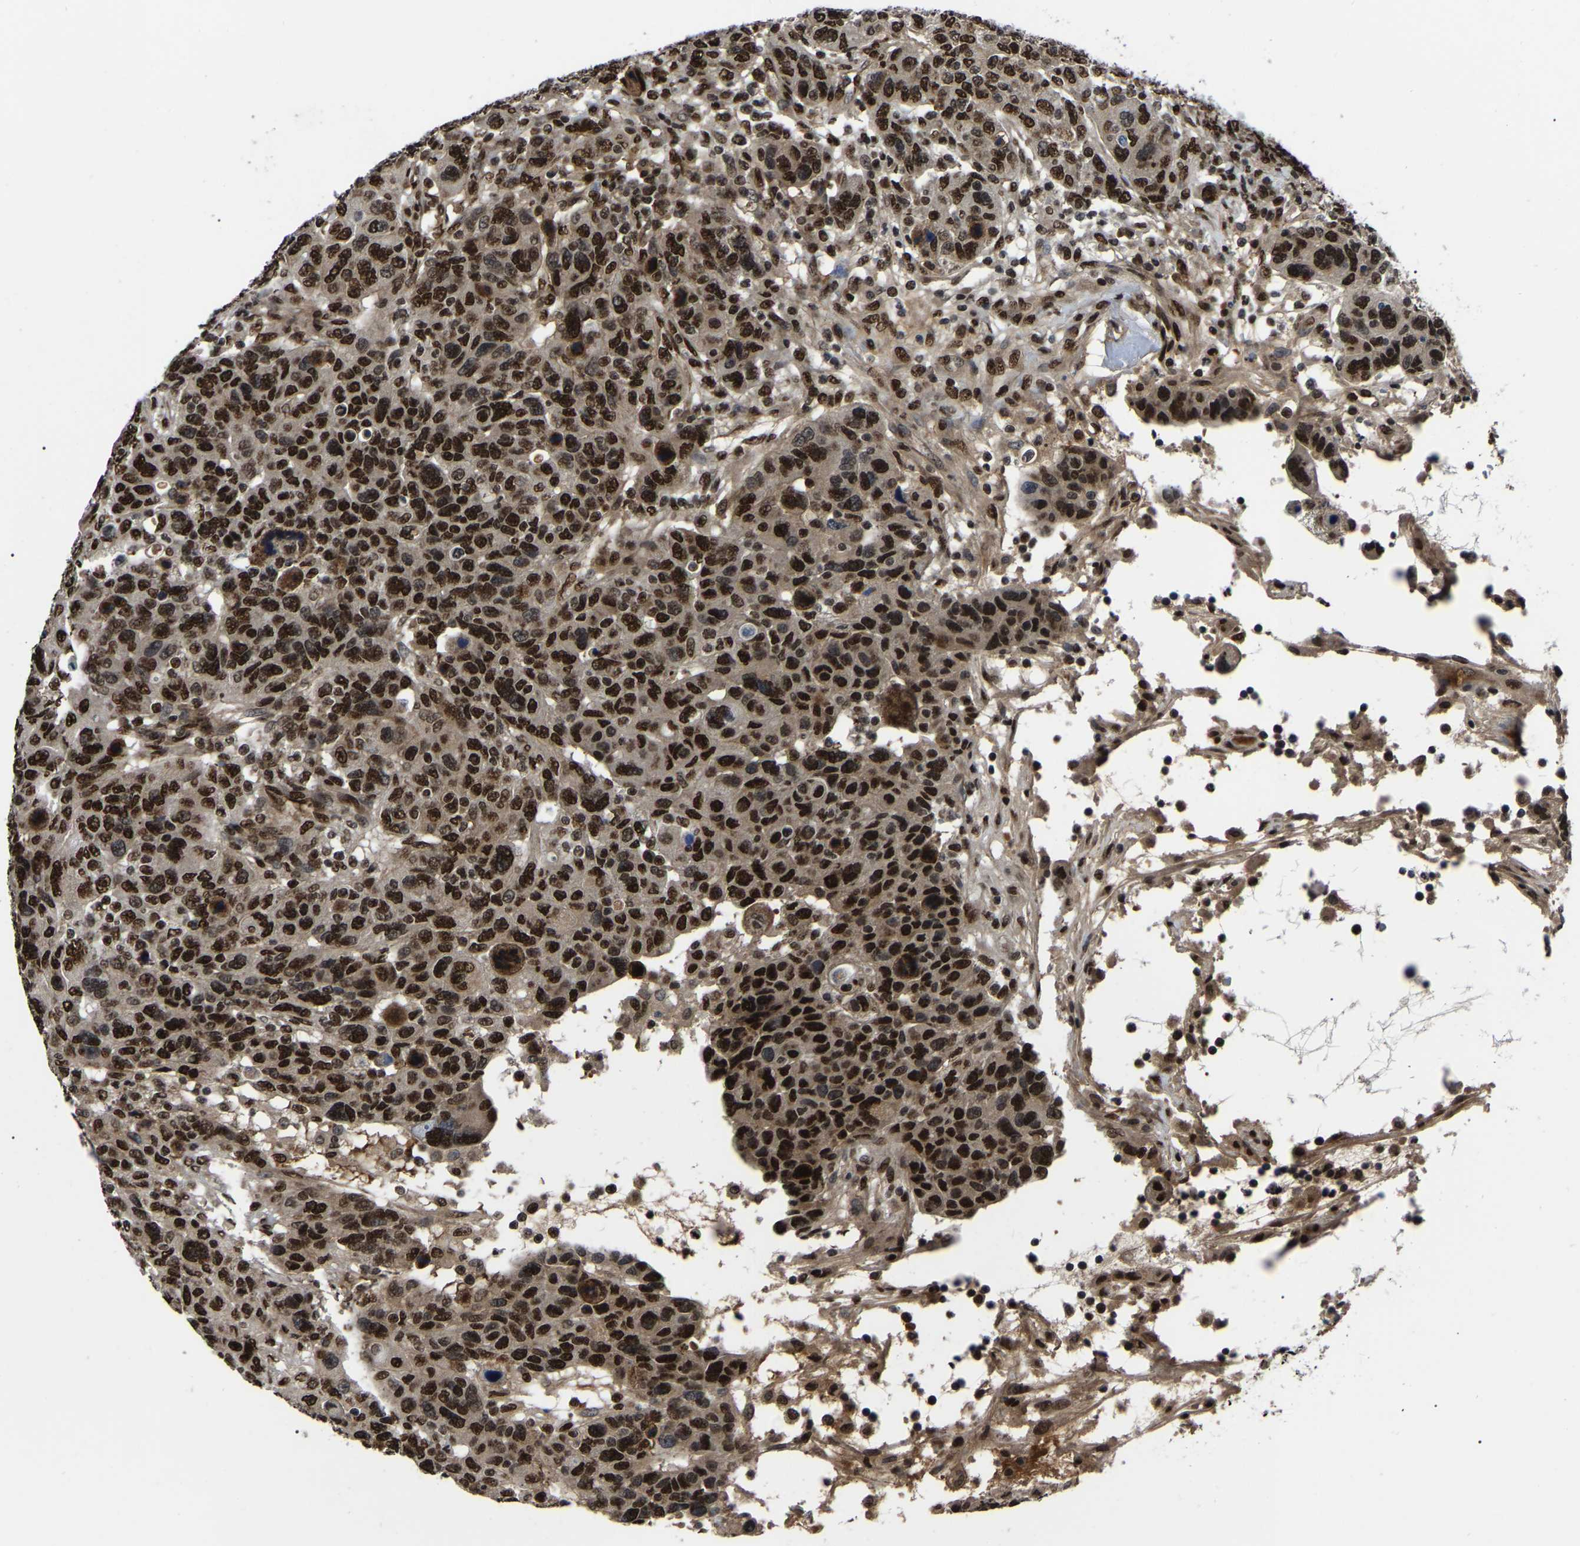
{"staining": {"intensity": "strong", "quantity": ">75%", "location": "nuclear"}, "tissue": "breast cancer", "cell_type": "Tumor cells", "image_type": "cancer", "snomed": [{"axis": "morphology", "description": "Duct carcinoma"}, {"axis": "topography", "description": "Breast"}], "caption": "Human breast infiltrating ductal carcinoma stained with a brown dye demonstrates strong nuclear positive staining in about >75% of tumor cells.", "gene": "TRIM35", "patient": {"sex": "female", "age": 37}}